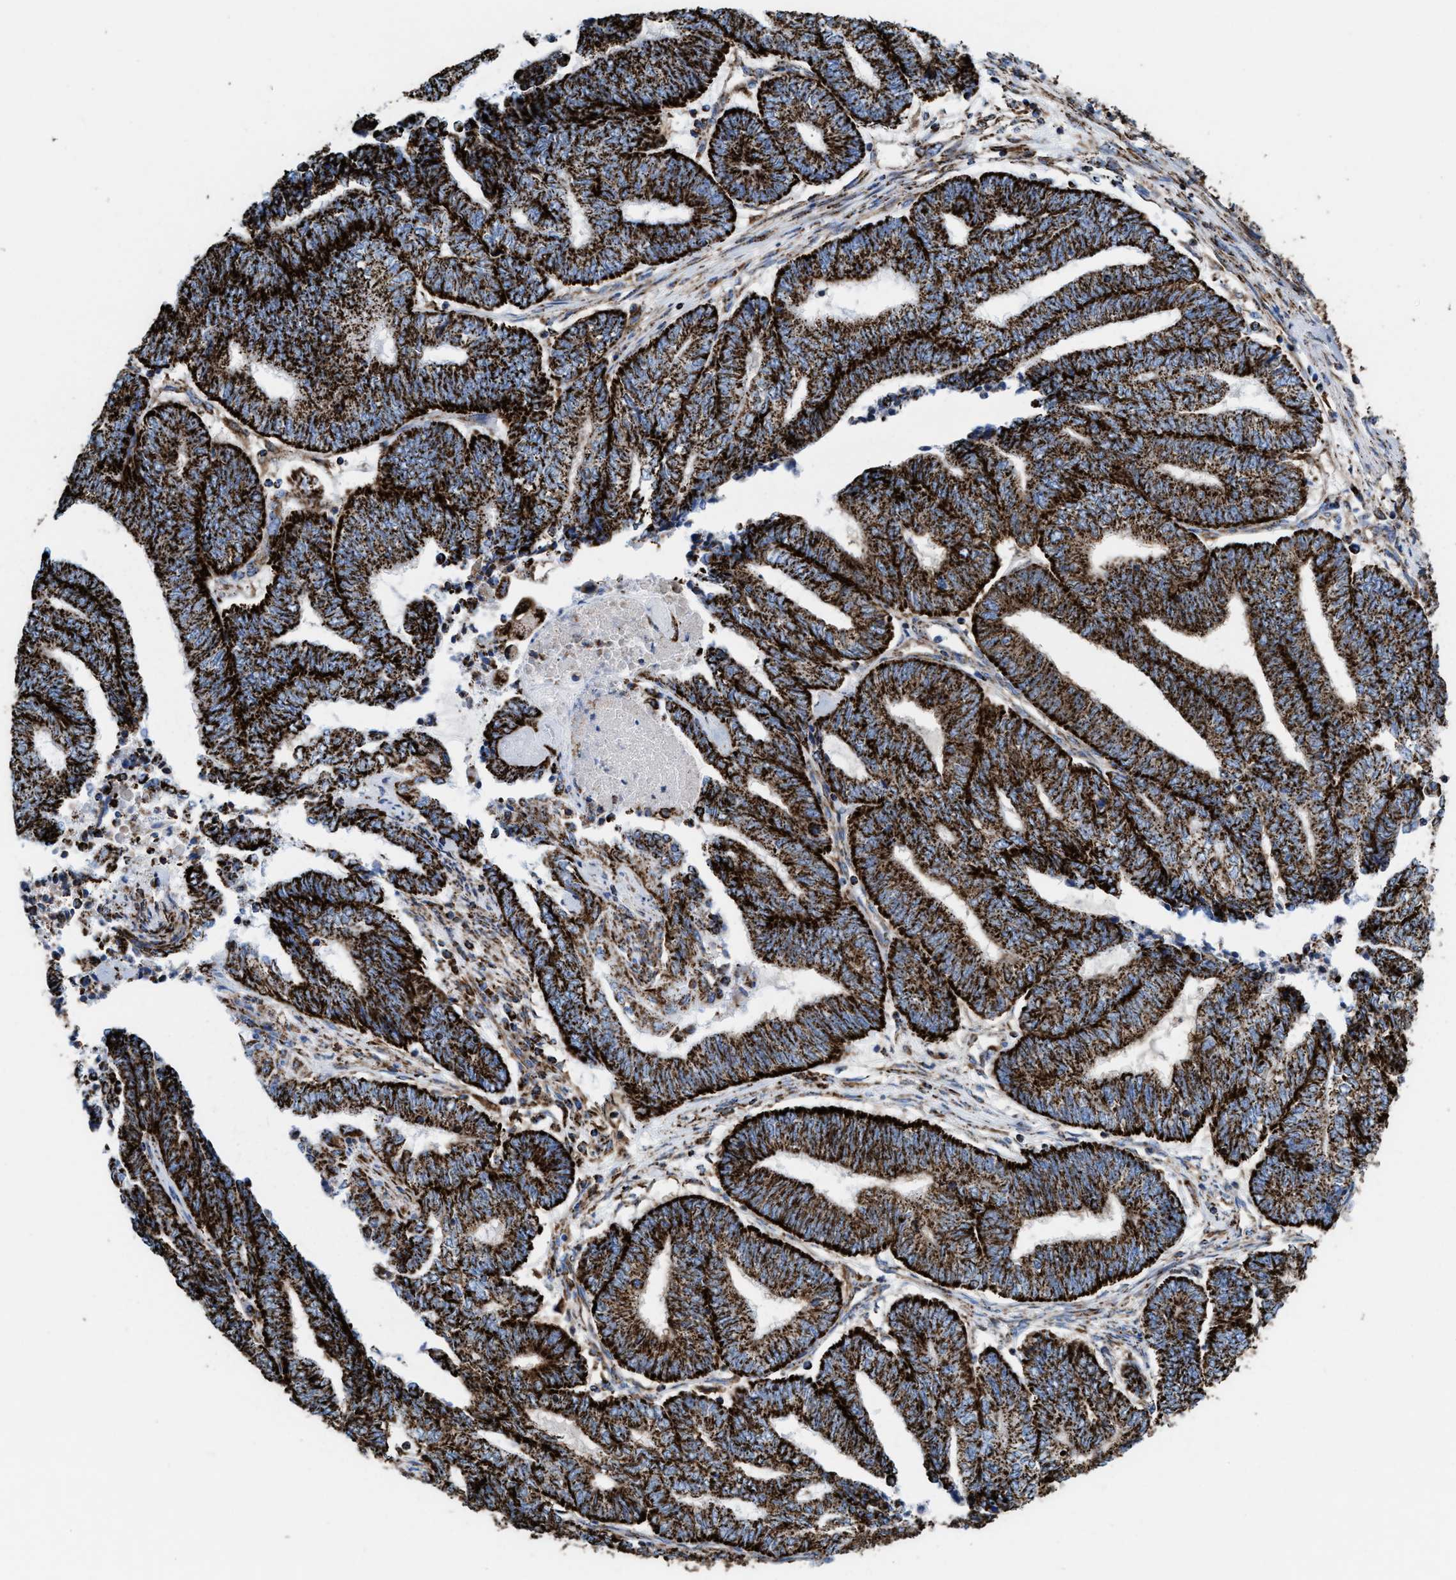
{"staining": {"intensity": "strong", "quantity": ">75%", "location": "cytoplasmic/membranous"}, "tissue": "endometrial cancer", "cell_type": "Tumor cells", "image_type": "cancer", "snomed": [{"axis": "morphology", "description": "Adenocarcinoma, NOS"}, {"axis": "topography", "description": "Uterus"}, {"axis": "topography", "description": "Endometrium"}], "caption": "A brown stain shows strong cytoplasmic/membranous expression of a protein in endometrial cancer tumor cells.", "gene": "ECHS1", "patient": {"sex": "female", "age": 70}}